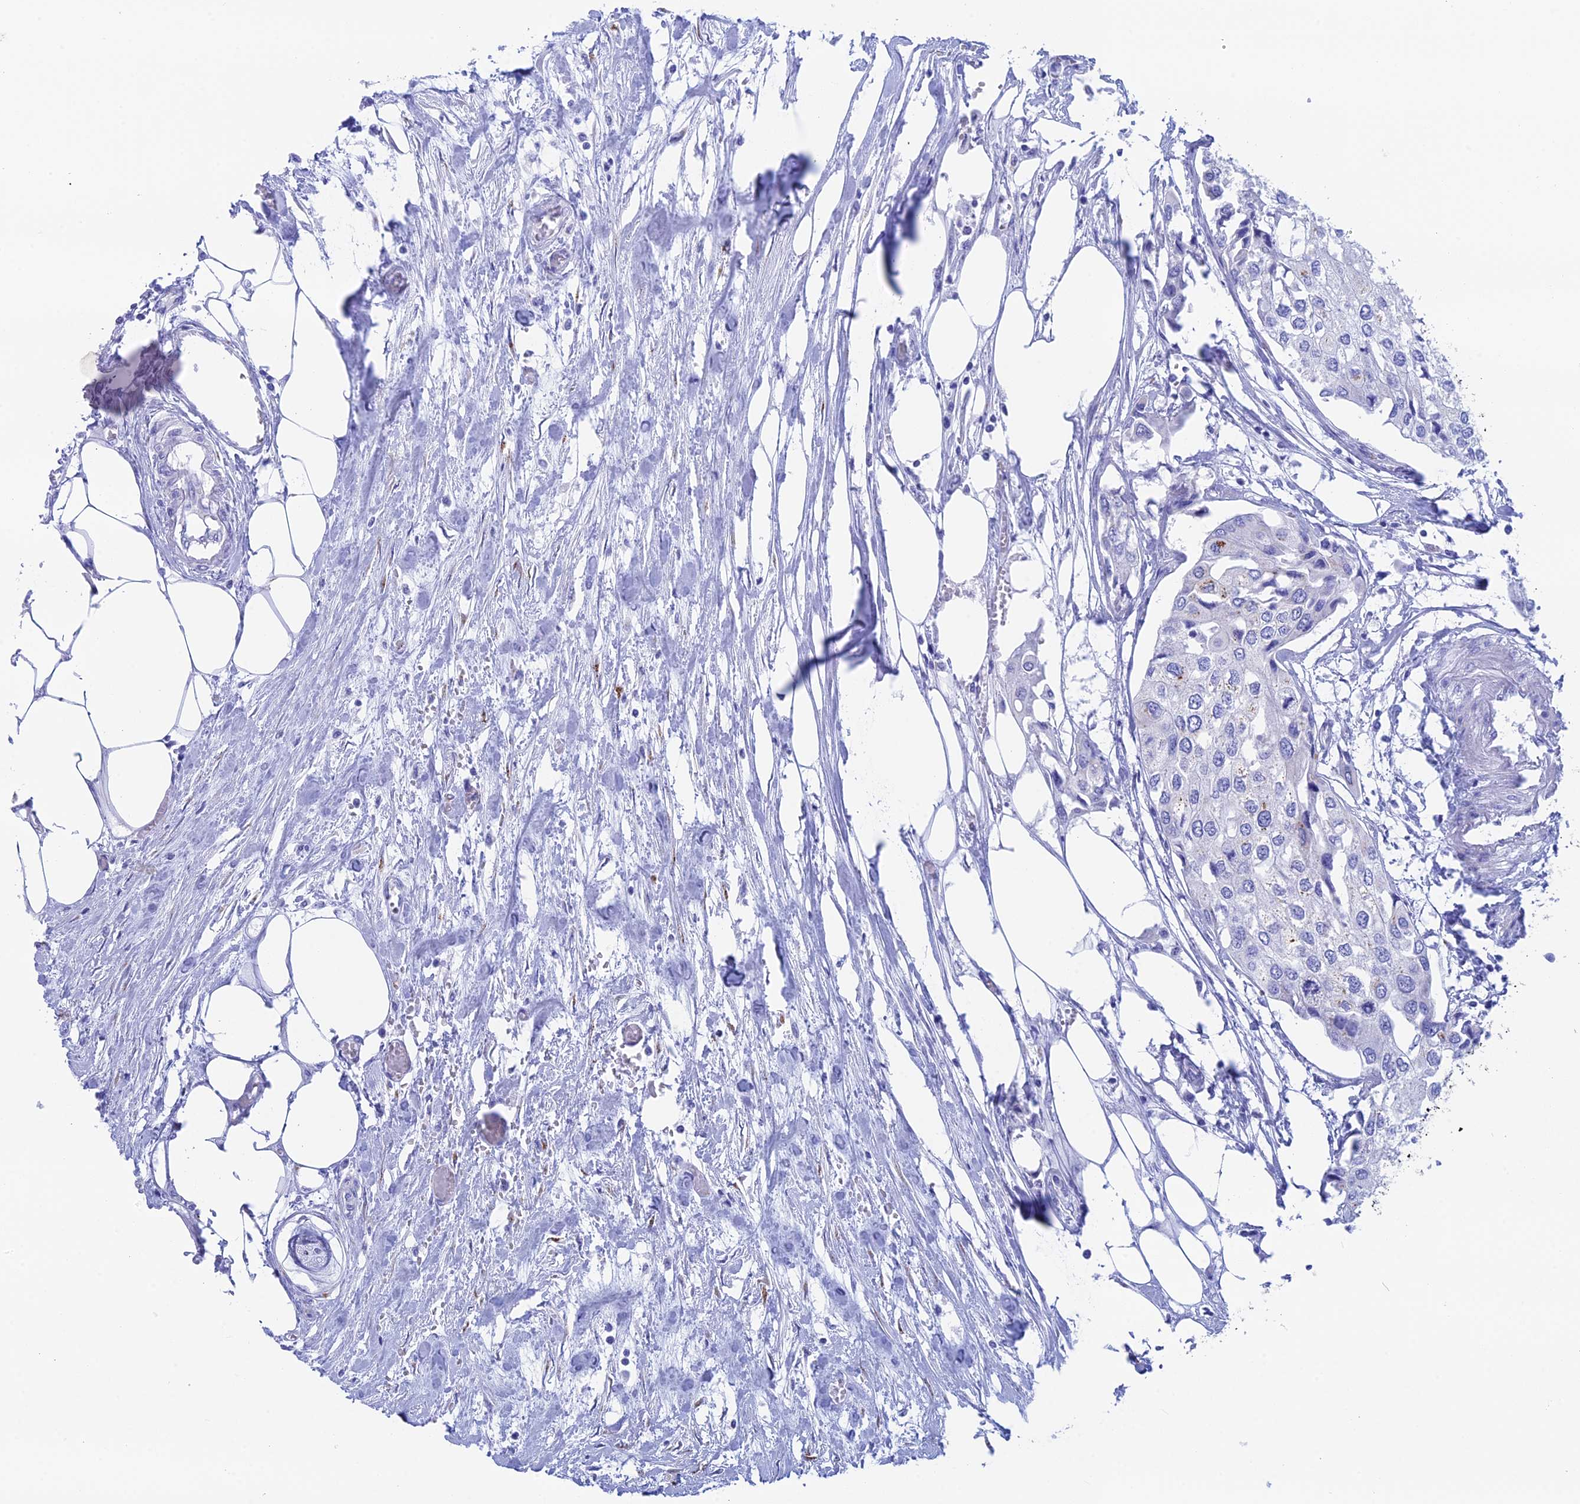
{"staining": {"intensity": "negative", "quantity": "none", "location": "none"}, "tissue": "urothelial cancer", "cell_type": "Tumor cells", "image_type": "cancer", "snomed": [{"axis": "morphology", "description": "Urothelial carcinoma, High grade"}, {"axis": "topography", "description": "Urinary bladder"}], "caption": "This histopathology image is of urothelial cancer stained with IHC to label a protein in brown with the nuclei are counter-stained blue. There is no staining in tumor cells. (Stains: DAB (3,3'-diaminobenzidine) IHC with hematoxylin counter stain, Microscopy: brightfield microscopy at high magnification).", "gene": "ERICH4", "patient": {"sex": "male", "age": 64}}